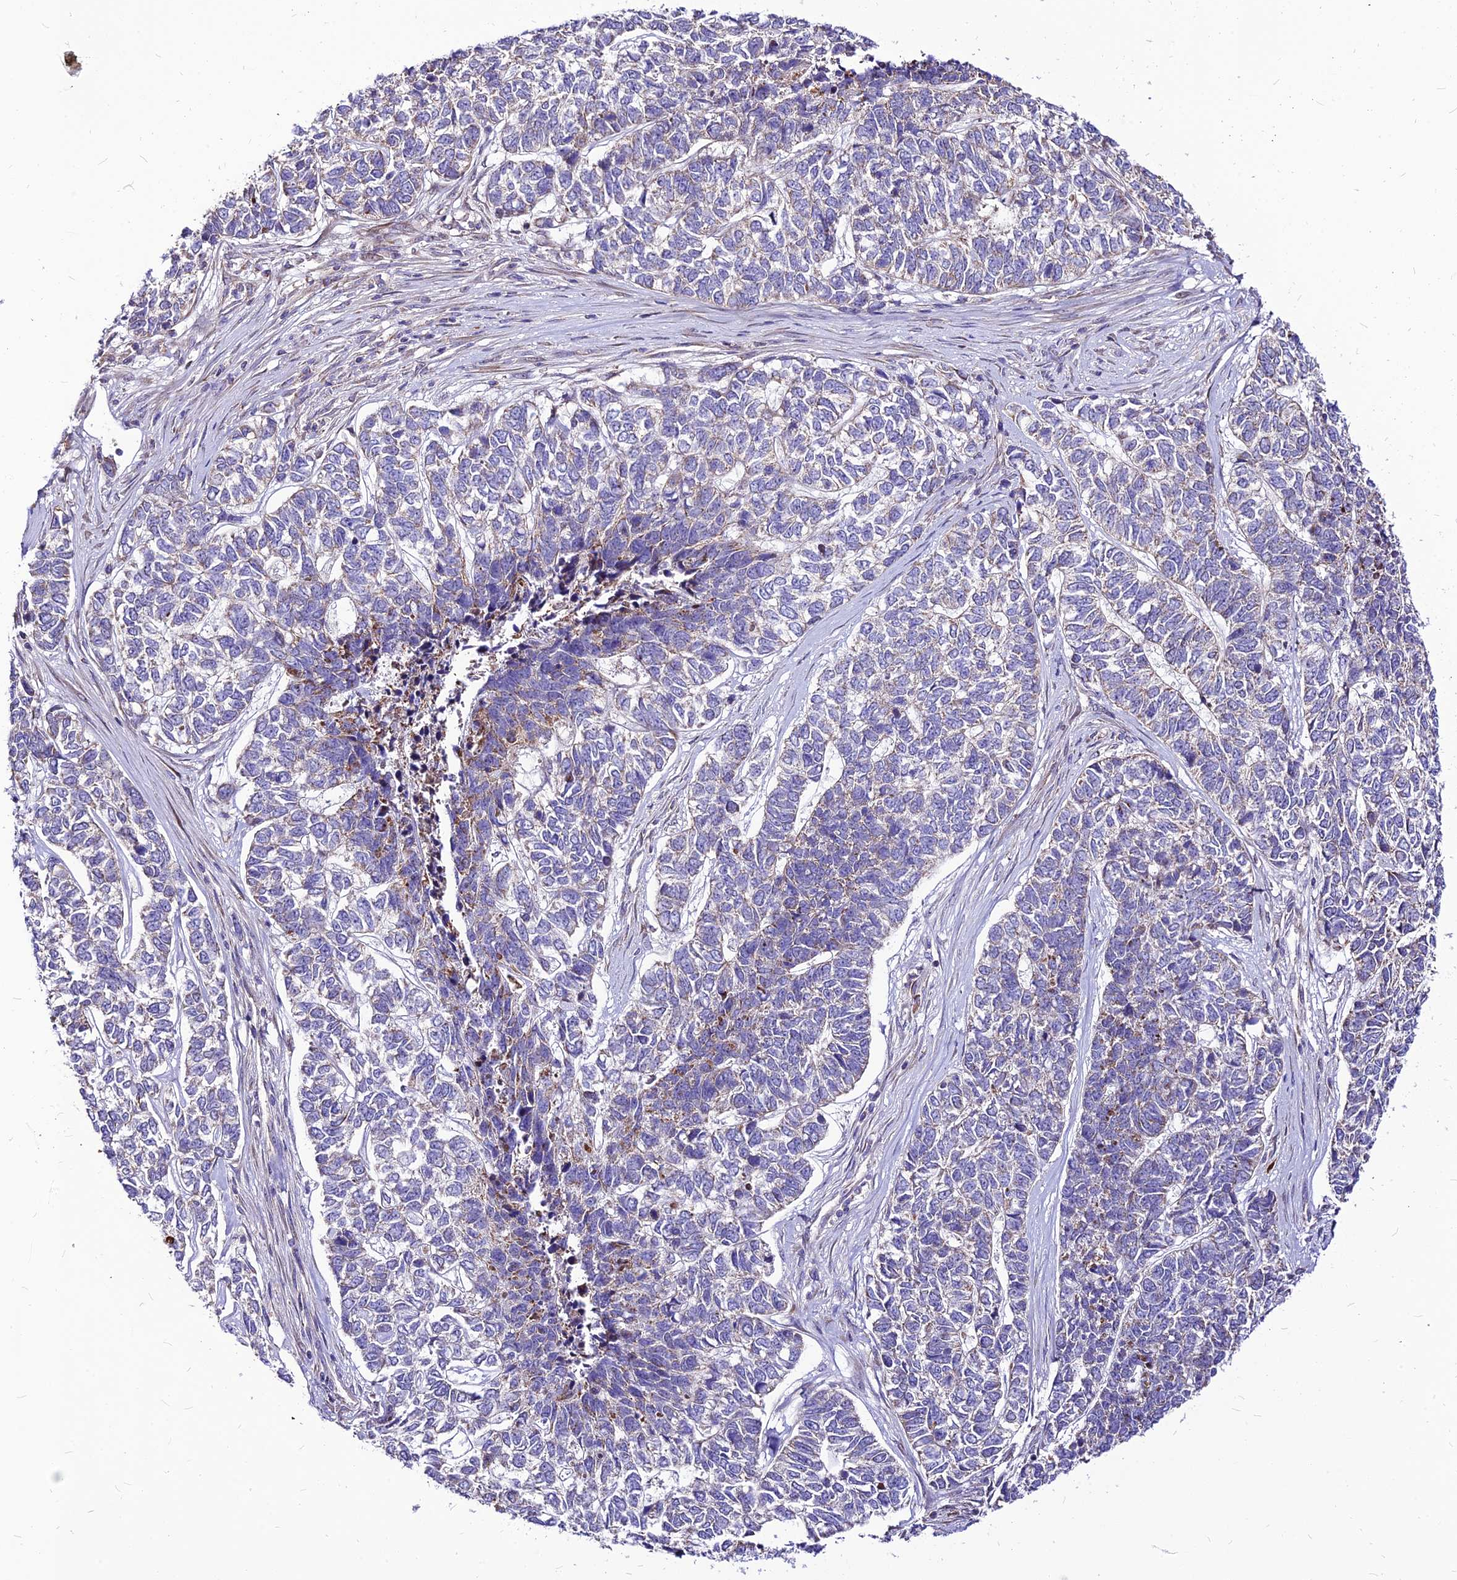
{"staining": {"intensity": "moderate", "quantity": "<25%", "location": "cytoplasmic/membranous"}, "tissue": "skin cancer", "cell_type": "Tumor cells", "image_type": "cancer", "snomed": [{"axis": "morphology", "description": "Basal cell carcinoma"}, {"axis": "topography", "description": "Skin"}], "caption": "An immunohistochemistry (IHC) micrograph of neoplastic tissue is shown. Protein staining in brown highlights moderate cytoplasmic/membranous positivity in basal cell carcinoma (skin) within tumor cells. The protein of interest is stained brown, and the nuclei are stained in blue (DAB IHC with brightfield microscopy, high magnification).", "gene": "ECI1", "patient": {"sex": "female", "age": 65}}